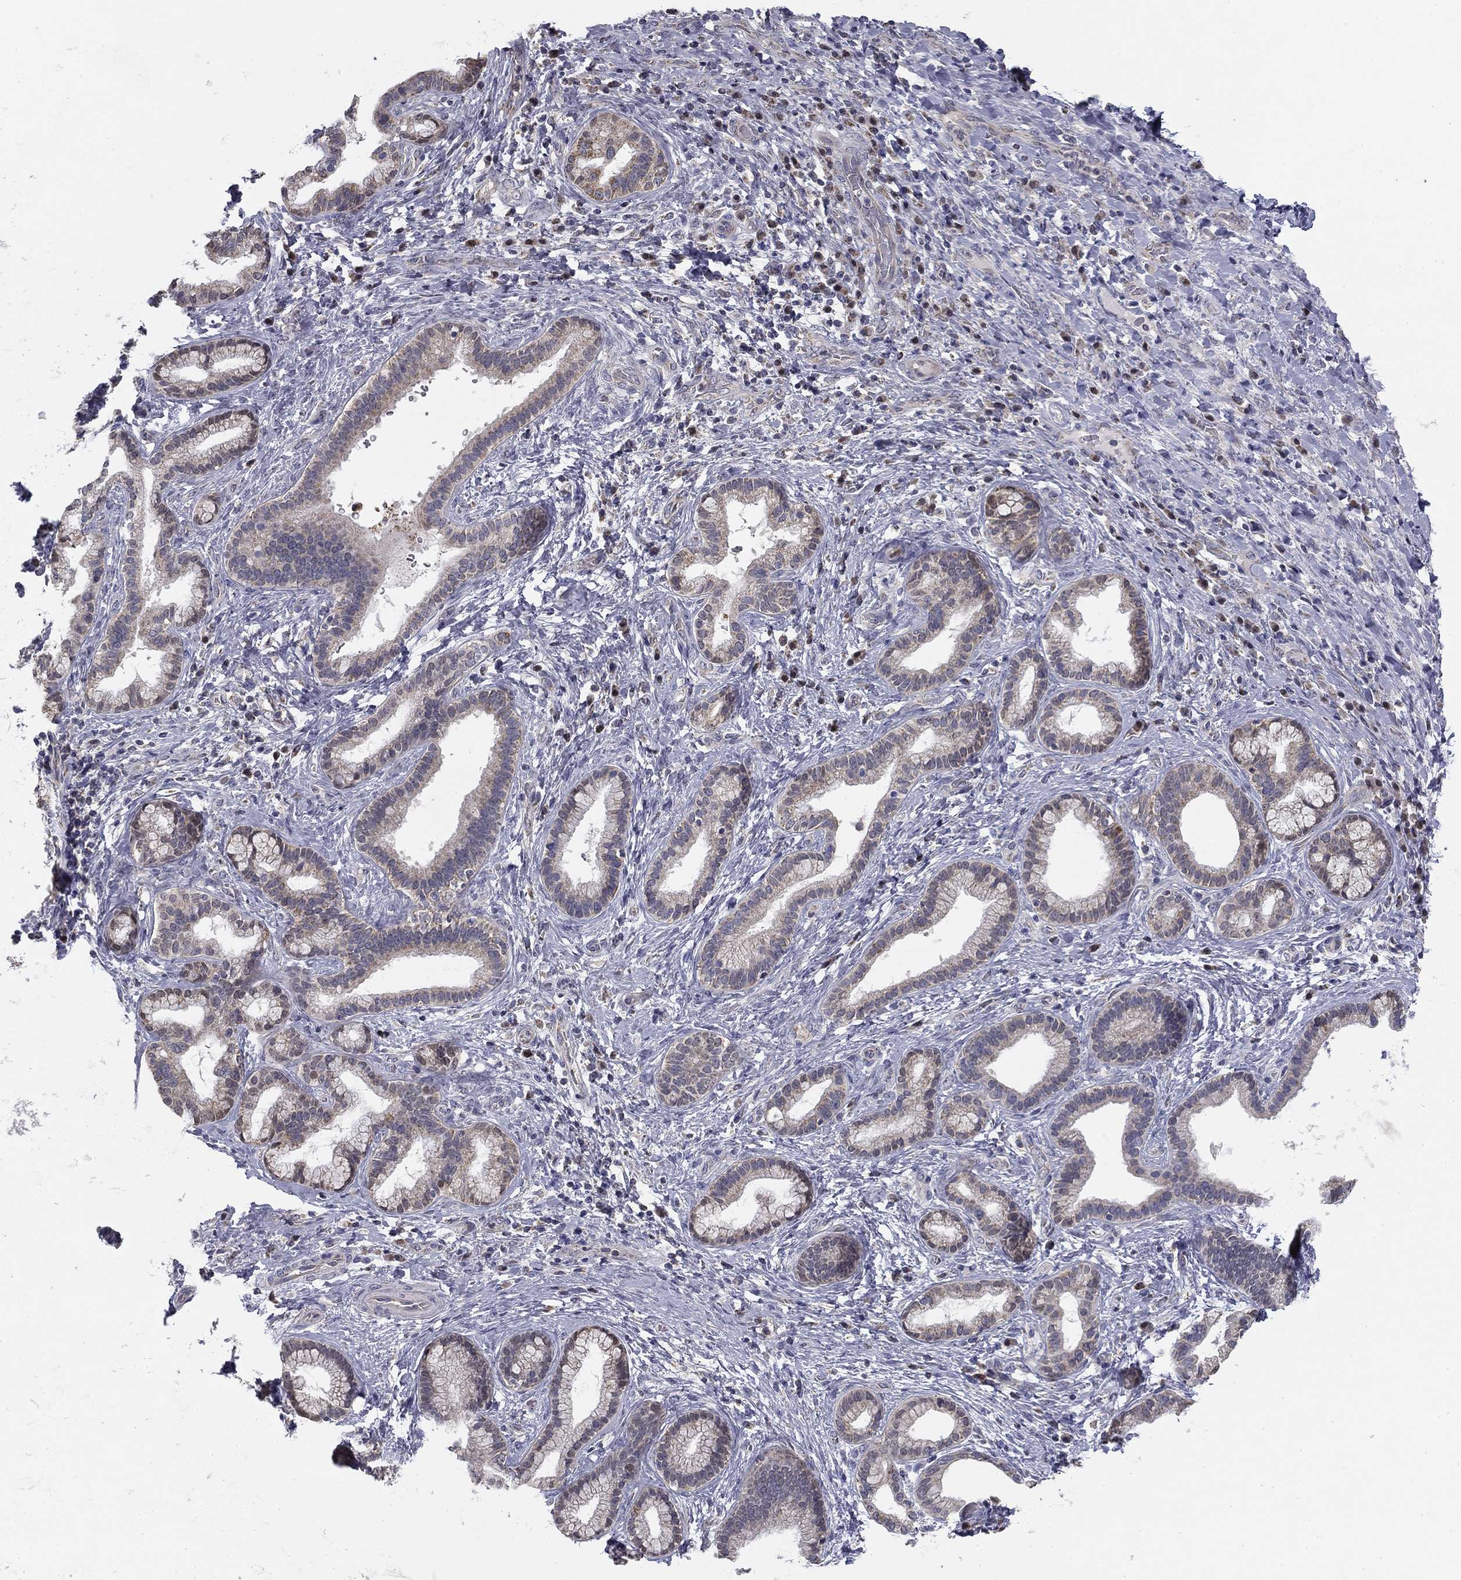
{"staining": {"intensity": "moderate", "quantity": "<25%", "location": "cytoplasmic/membranous"}, "tissue": "liver cancer", "cell_type": "Tumor cells", "image_type": "cancer", "snomed": [{"axis": "morphology", "description": "Cholangiocarcinoma"}, {"axis": "topography", "description": "Liver"}], "caption": "Immunohistochemistry of liver cholangiocarcinoma displays low levels of moderate cytoplasmic/membranous positivity in approximately <25% of tumor cells.", "gene": "SLC2A9", "patient": {"sex": "female", "age": 73}}